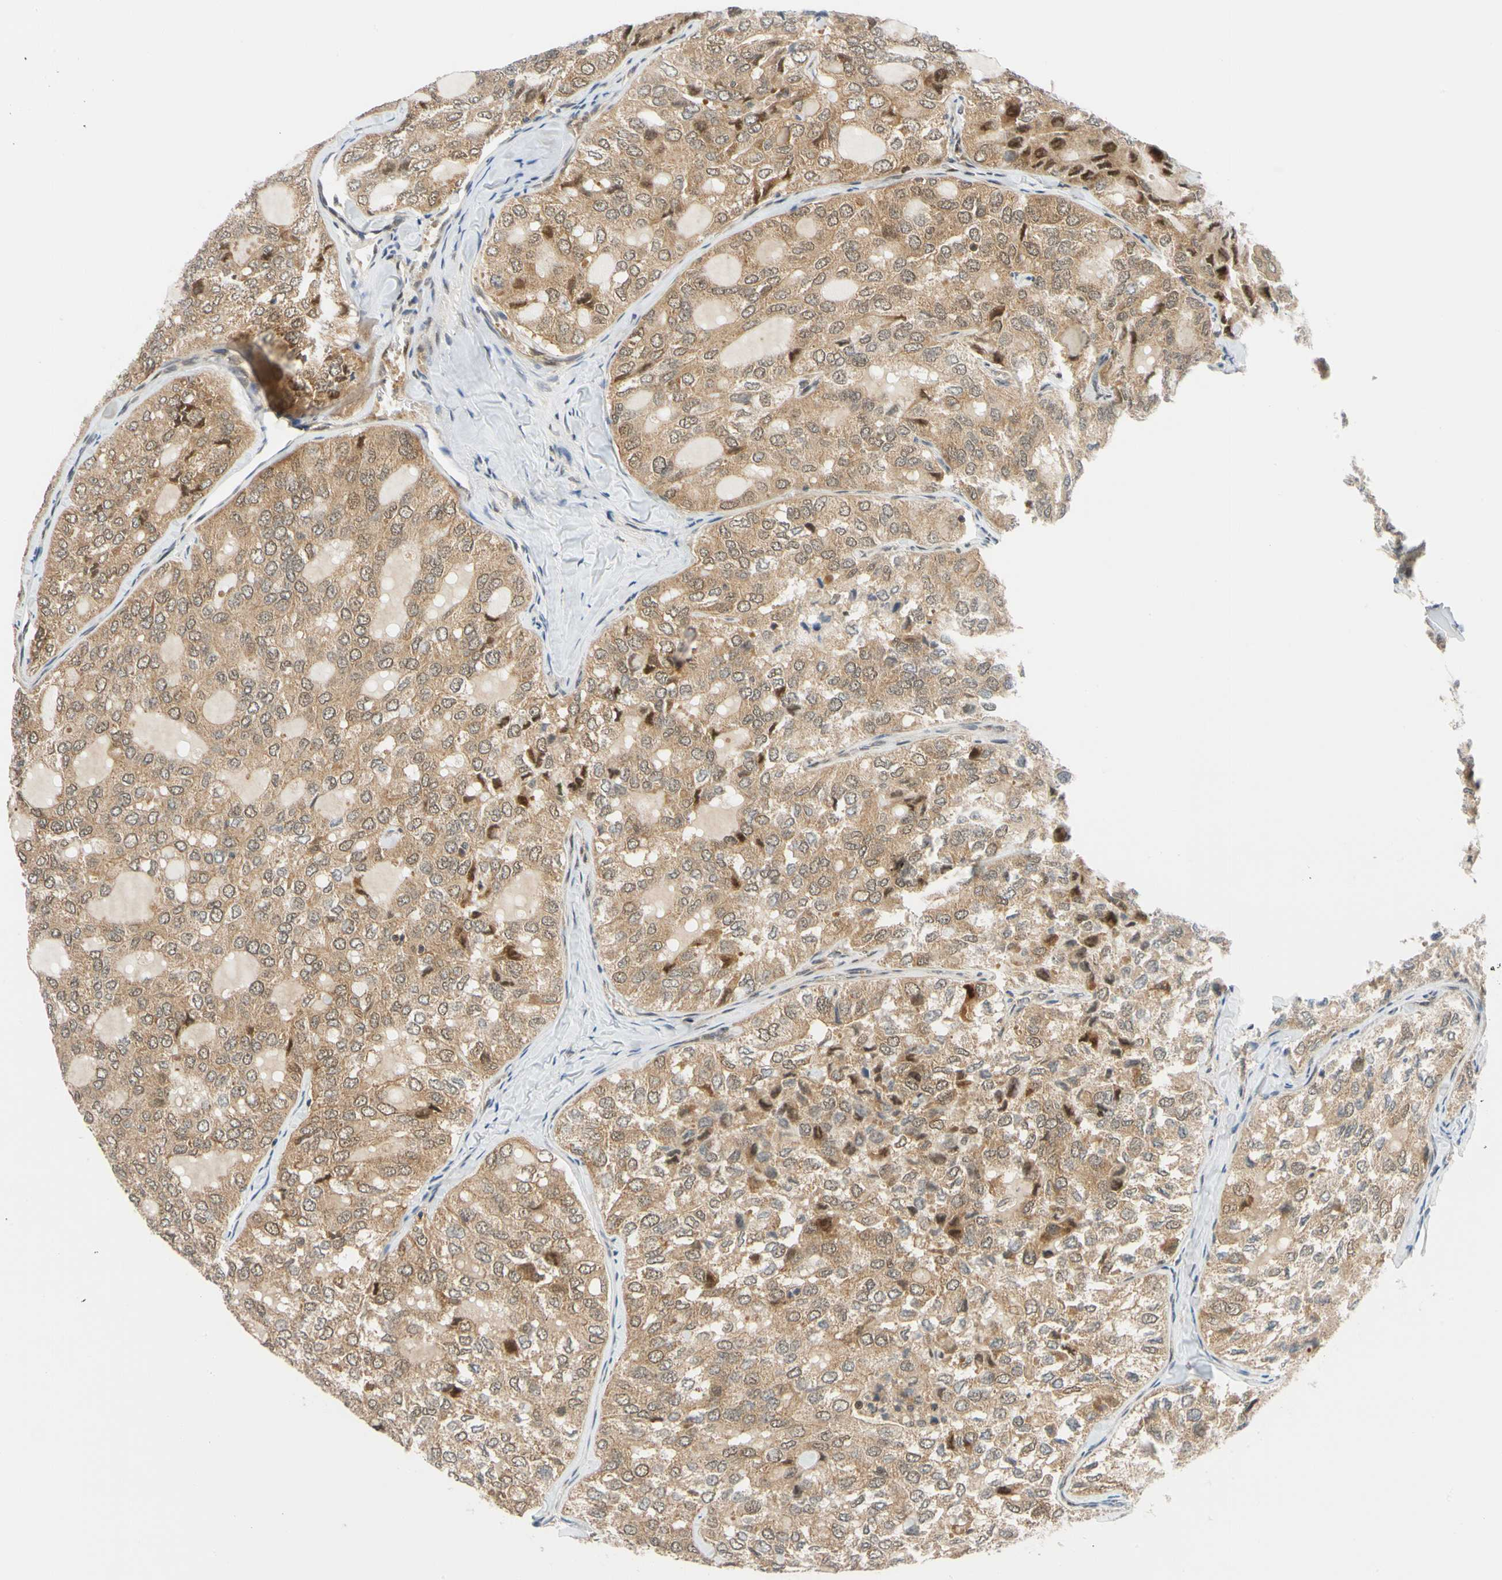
{"staining": {"intensity": "moderate", "quantity": ">75%", "location": "cytoplasmic/membranous"}, "tissue": "thyroid cancer", "cell_type": "Tumor cells", "image_type": "cancer", "snomed": [{"axis": "morphology", "description": "Follicular adenoma carcinoma, NOS"}, {"axis": "topography", "description": "Thyroid gland"}], "caption": "Human thyroid cancer stained with a brown dye shows moderate cytoplasmic/membranous positive expression in about >75% of tumor cells.", "gene": "MAPK9", "patient": {"sex": "male", "age": 75}}